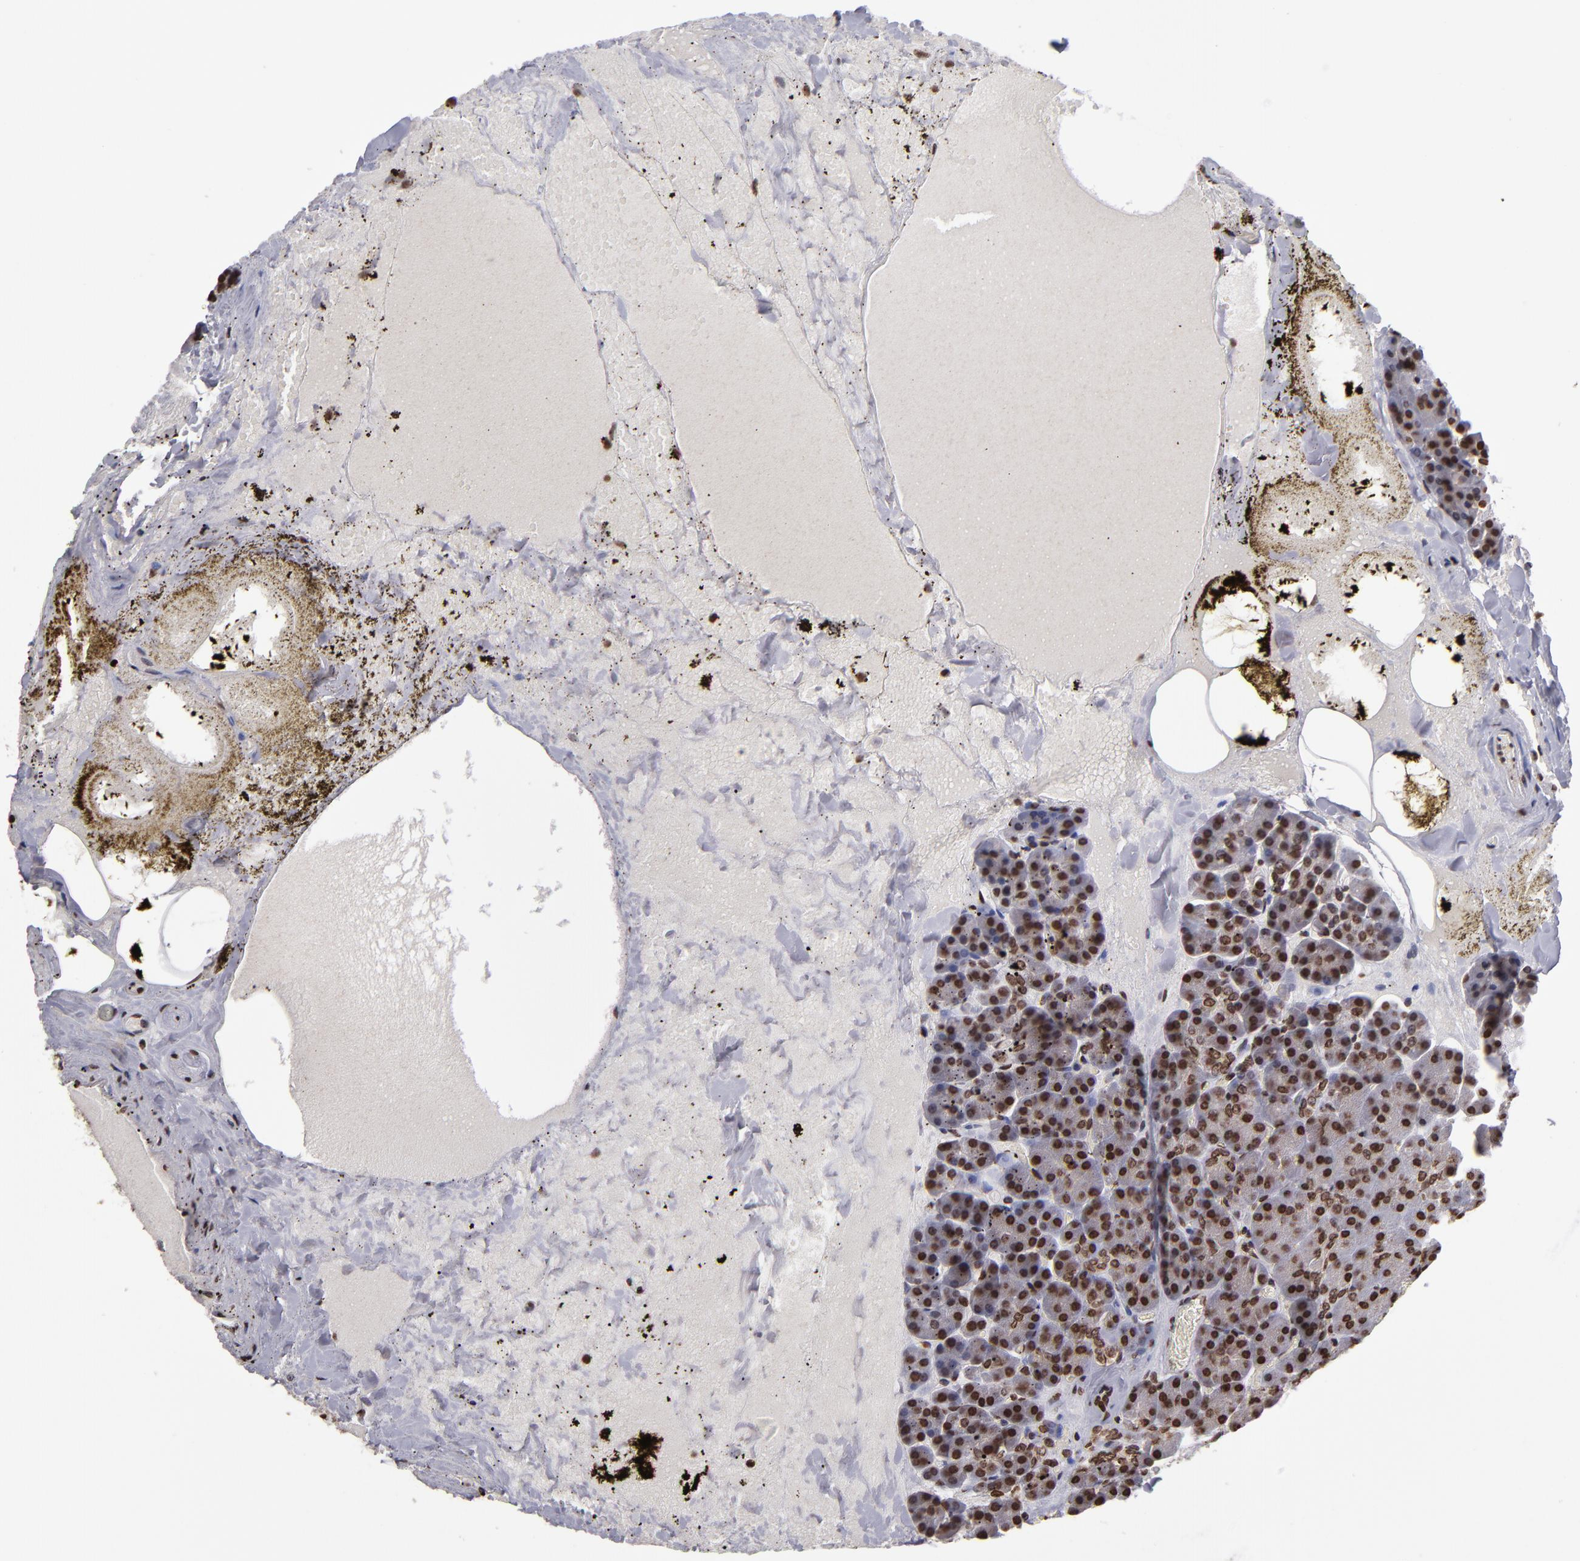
{"staining": {"intensity": "strong", "quantity": ">75%", "location": "cytoplasmic/membranous,nuclear"}, "tissue": "pancreas", "cell_type": "Exocrine glandular cells", "image_type": "normal", "snomed": [{"axis": "morphology", "description": "Normal tissue, NOS"}, {"axis": "topography", "description": "Pancreas"}], "caption": "A brown stain labels strong cytoplasmic/membranous,nuclear expression of a protein in exocrine glandular cells of normal human pancreas. The staining was performed using DAB to visualize the protein expression in brown, while the nuclei were stained in blue with hematoxylin (Magnification: 20x).", "gene": "CSDC2", "patient": {"sex": "female", "age": 35}}